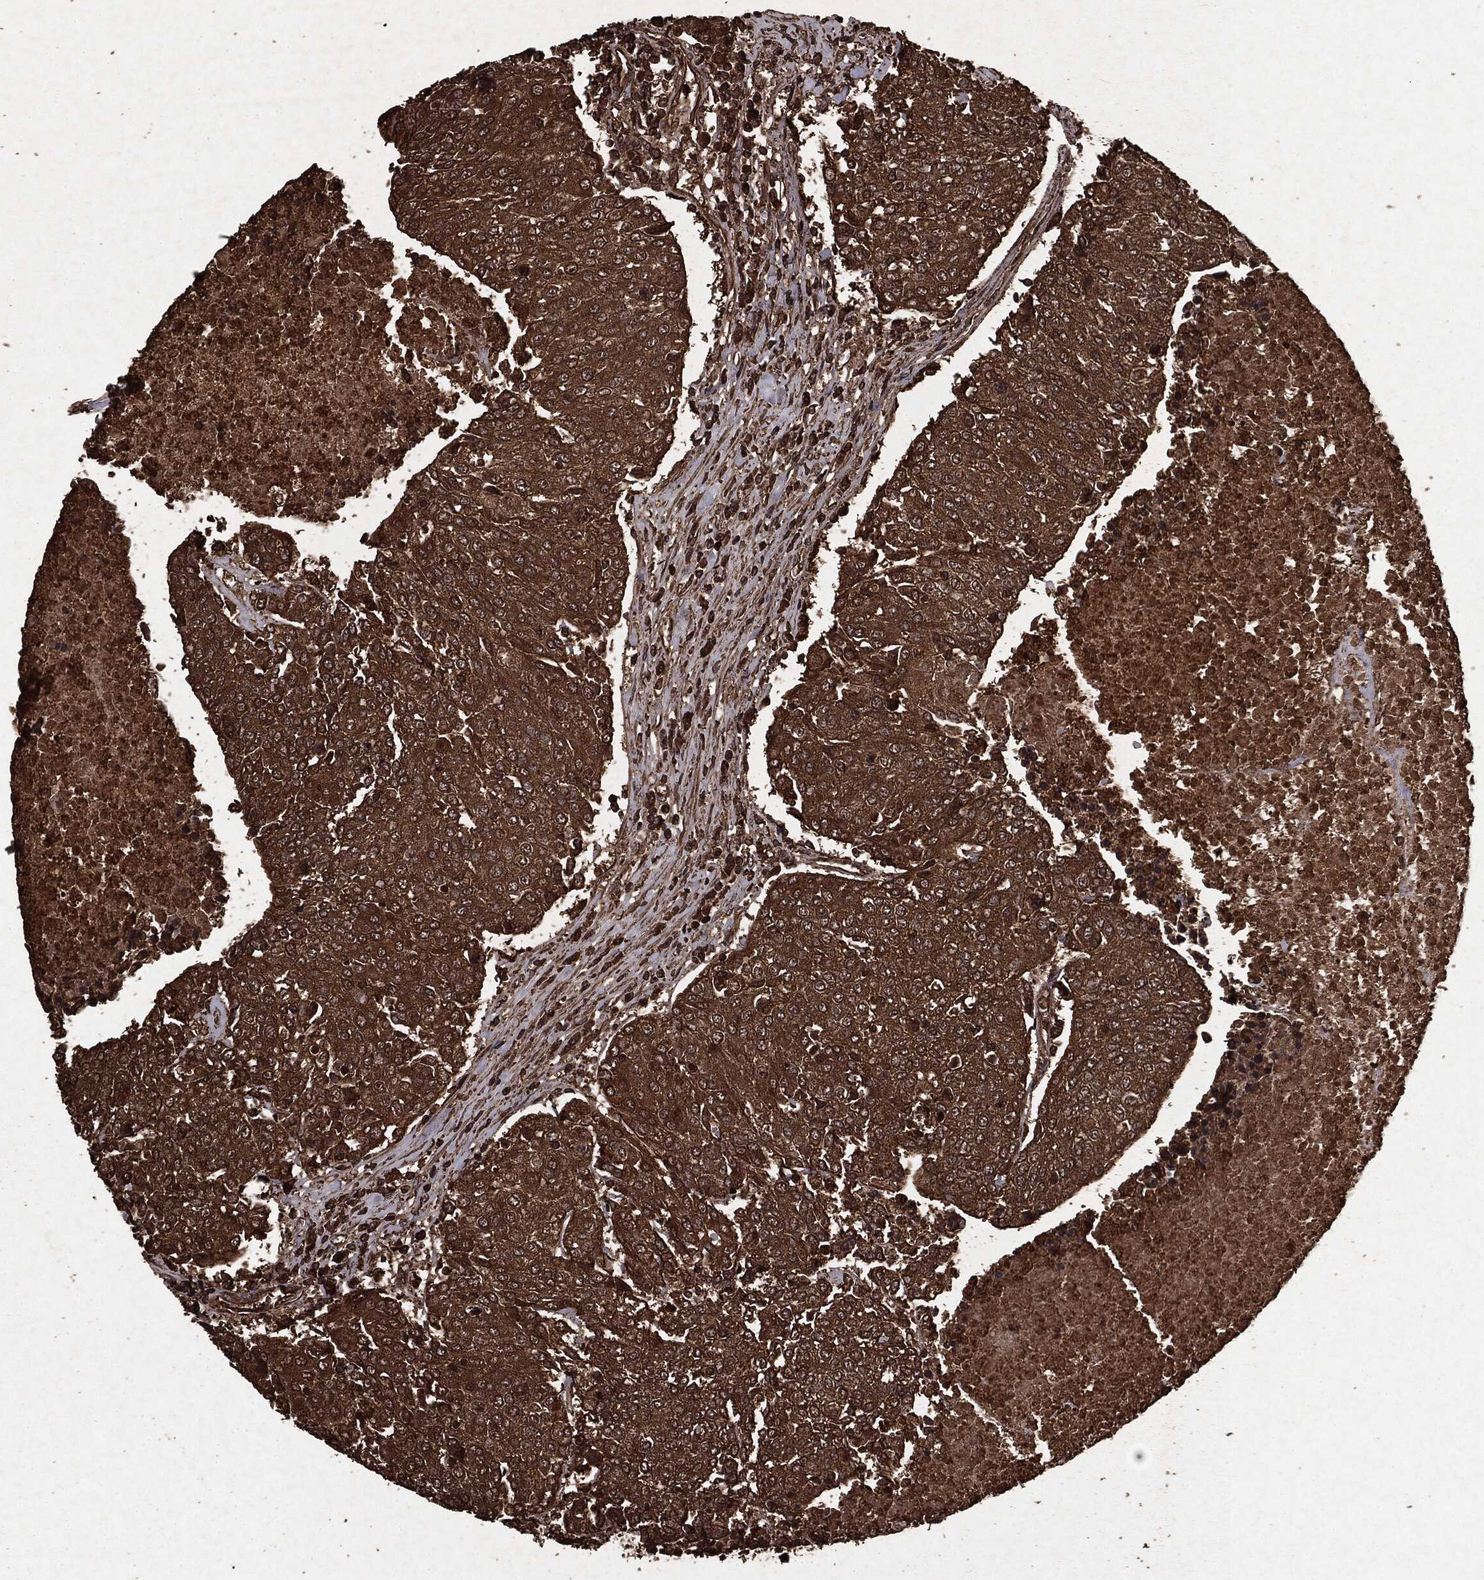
{"staining": {"intensity": "strong", "quantity": ">75%", "location": "cytoplasmic/membranous"}, "tissue": "urothelial cancer", "cell_type": "Tumor cells", "image_type": "cancer", "snomed": [{"axis": "morphology", "description": "Urothelial carcinoma, High grade"}, {"axis": "topography", "description": "Urinary bladder"}], "caption": "Urothelial cancer stained with DAB immunohistochemistry (IHC) reveals high levels of strong cytoplasmic/membranous staining in about >75% of tumor cells.", "gene": "ARAF", "patient": {"sex": "female", "age": 85}}